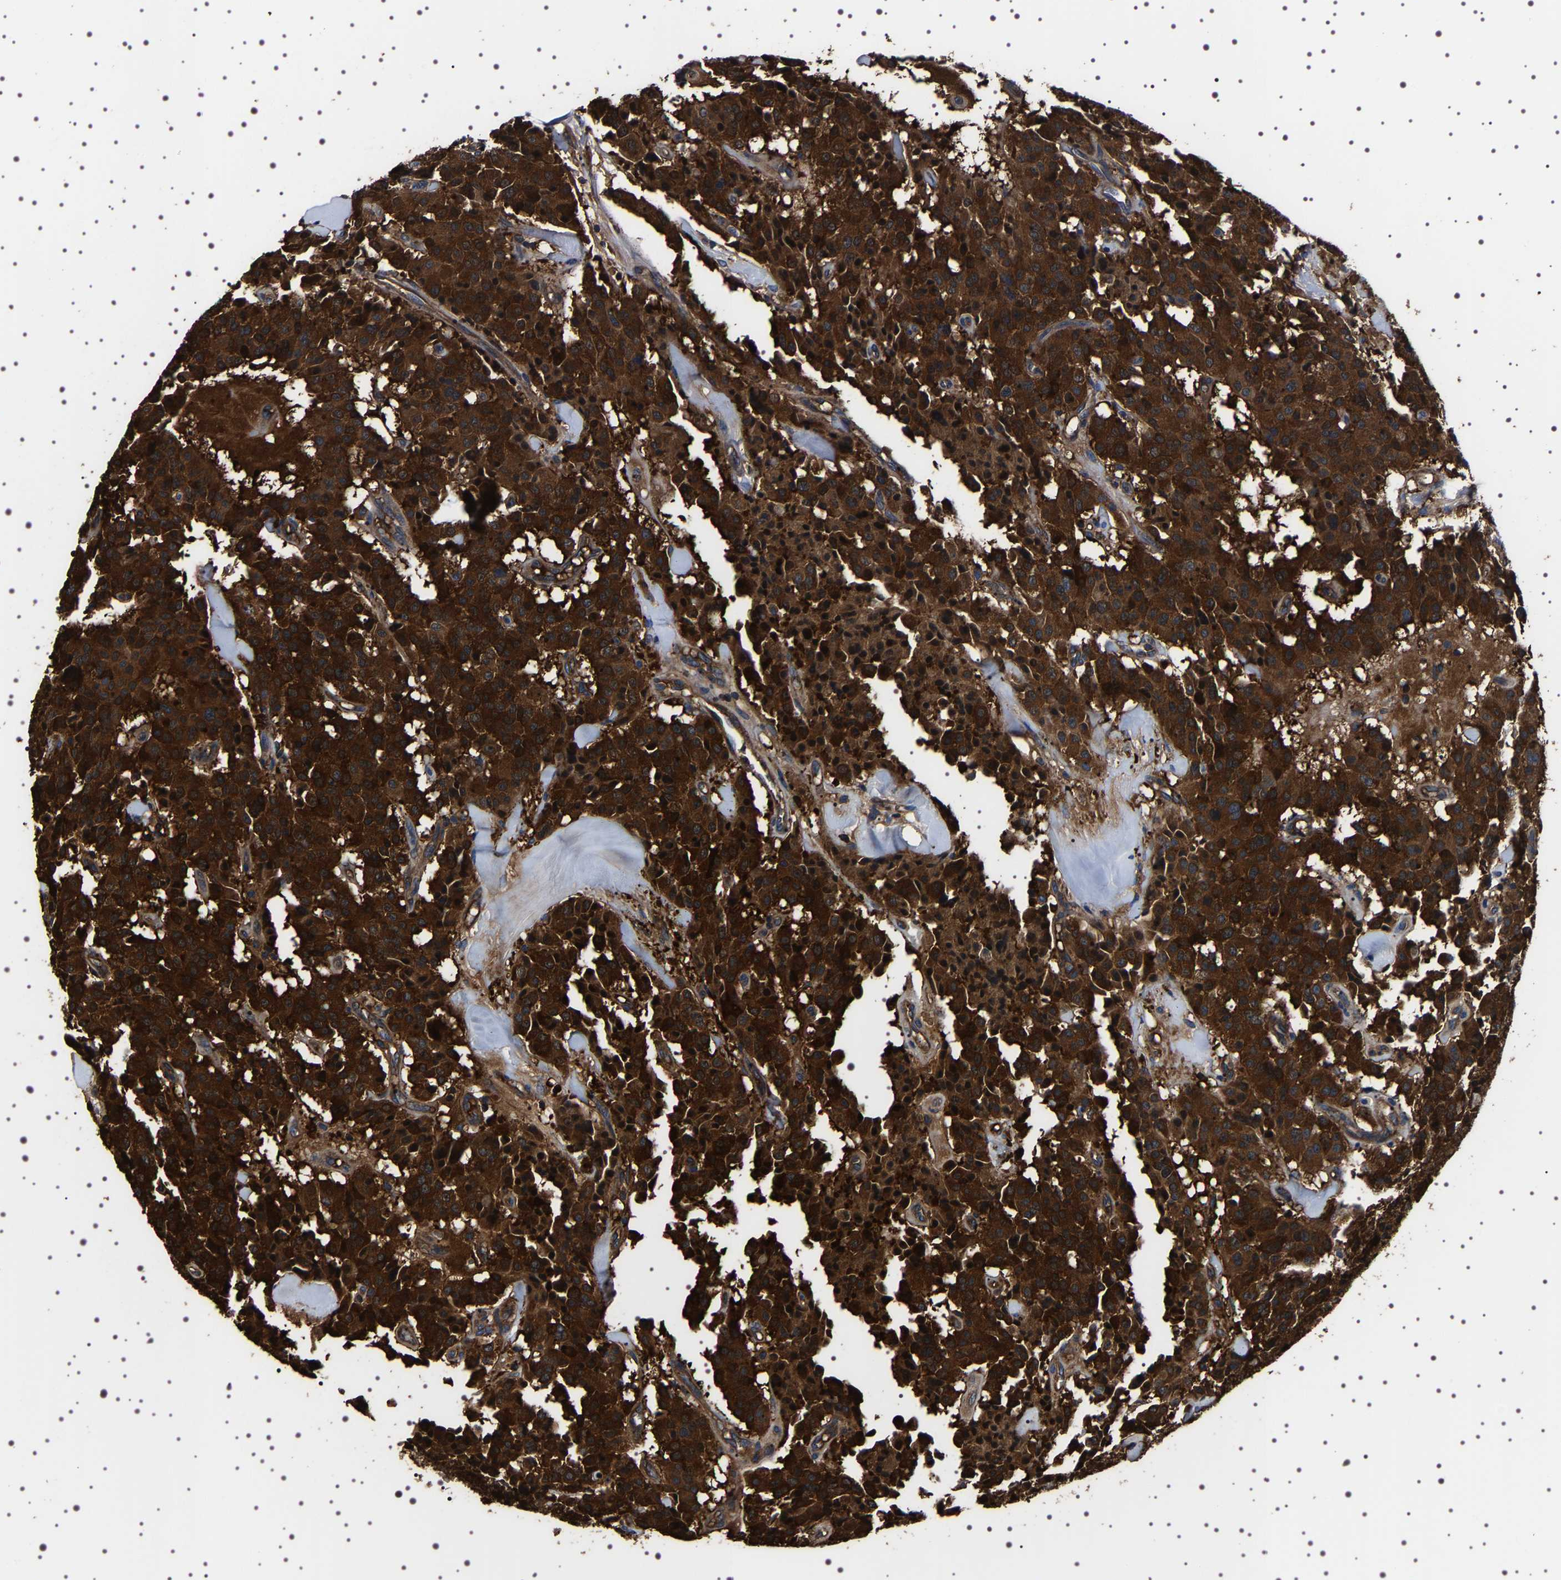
{"staining": {"intensity": "strong", "quantity": ">75%", "location": "cytoplasmic/membranous"}, "tissue": "carcinoid", "cell_type": "Tumor cells", "image_type": "cancer", "snomed": [{"axis": "morphology", "description": "Carcinoid, malignant, NOS"}, {"axis": "topography", "description": "Lung"}], "caption": "Immunohistochemical staining of carcinoid (malignant) exhibits strong cytoplasmic/membranous protein expression in approximately >75% of tumor cells. The protein of interest is shown in brown color, while the nuclei are stained blue.", "gene": "WDR1", "patient": {"sex": "male", "age": 30}}